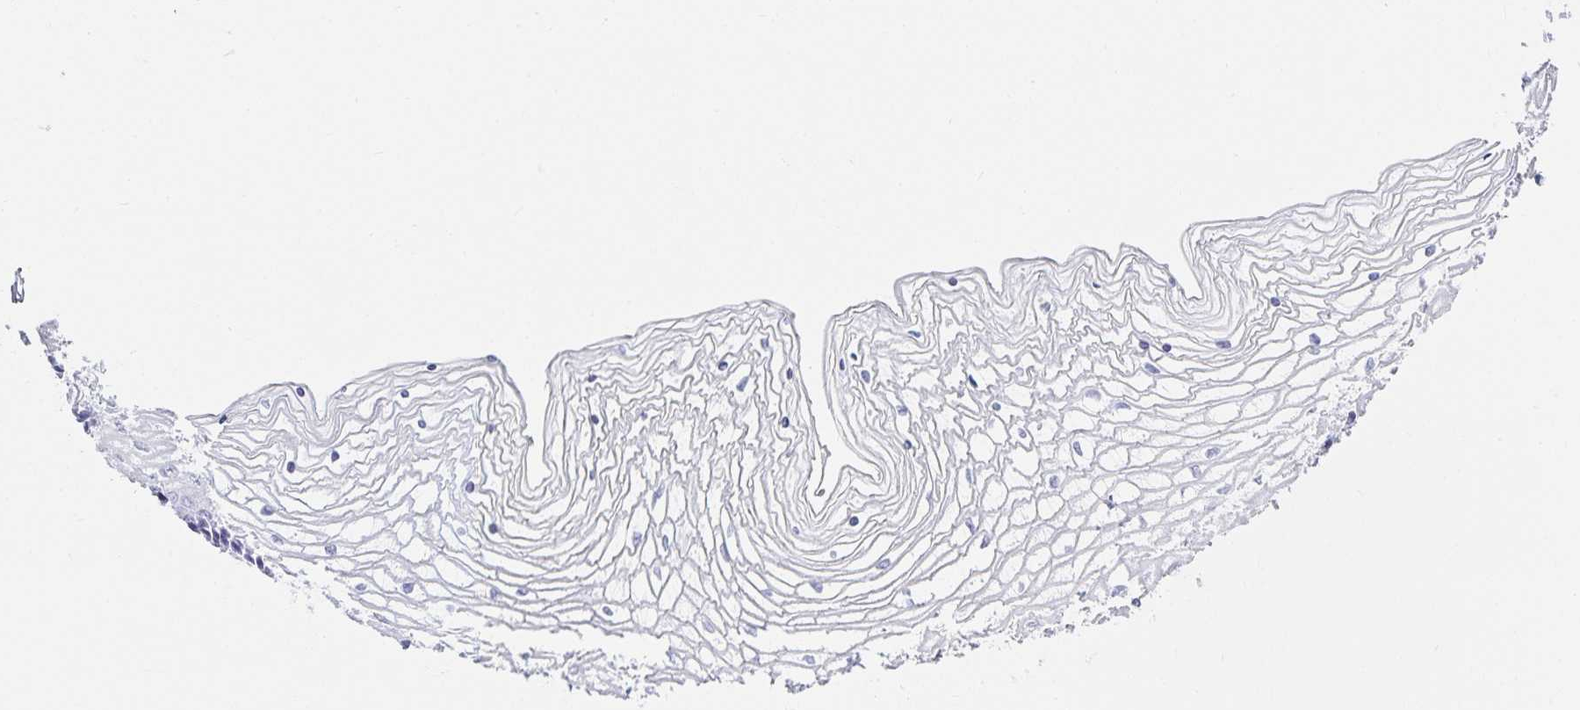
{"staining": {"intensity": "negative", "quantity": "none", "location": "none"}, "tissue": "vagina", "cell_type": "Squamous epithelial cells", "image_type": "normal", "snomed": [{"axis": "morphology", "description": "Normal tissue, NOS"}, {"axis": "topography", "description": "Vagina"}], "caption": "Unremarkable vagina was stained to show a protein in brown. There is no significant expression in squamous epithelial cells.", "gene": "GP2", "patient": {"sex": "female", "age": 45}}